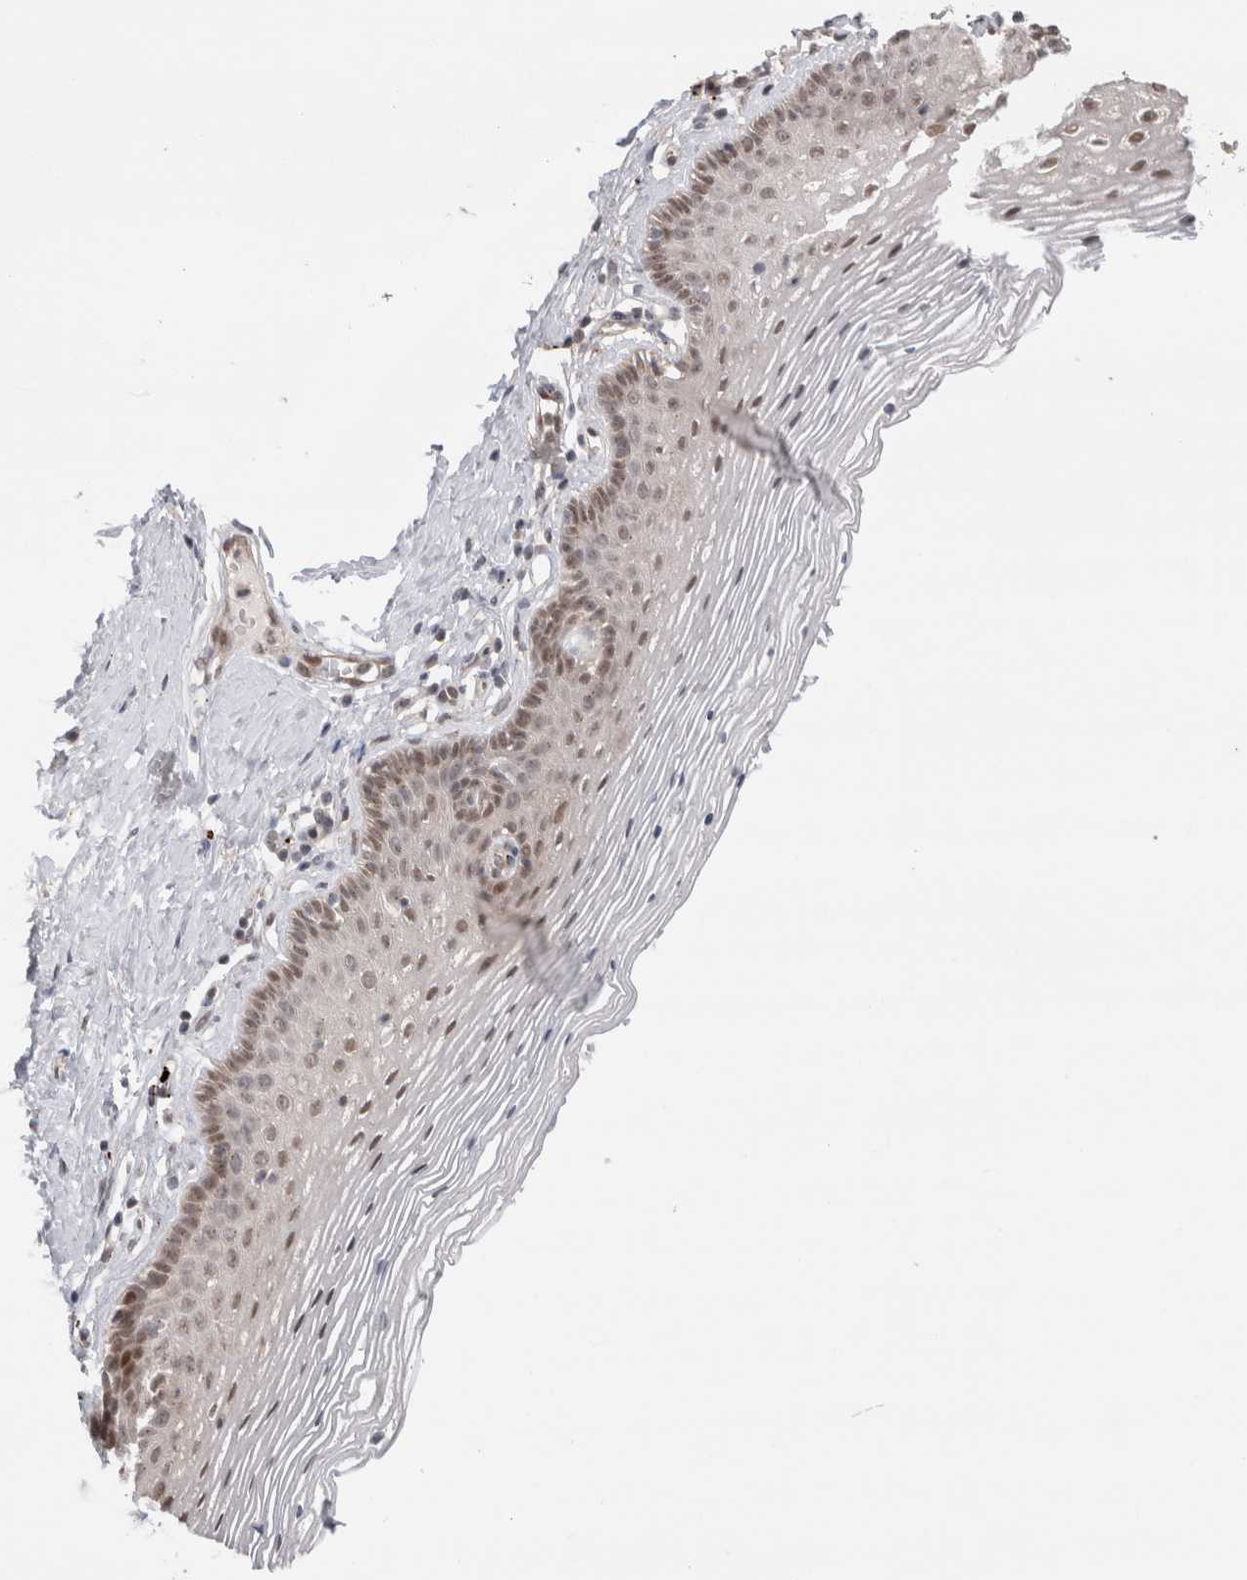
{"staining": {"intensity": "moderate", "quantity": "<25%", "location": "cytoplasmic/membranous"}, "tissue": "vagina", "cell_type": "Squamous epithelial cells", "image_type": "normal", "snomed": [{"axis": "morphology", "description": "Normal tissue, NOS"}, {"axis": "topography", "description": "Vagina"}], "caption": "The immunohistochemical stain labels moderate cytoplasmic/membranous staining in squamous epithelial cells of unremarkable vagina. (Brightfield microscopy of DAB IHC at high magnification).", "gene": "SLC29A1", "patient": {"sex": "female", "age": 32}}